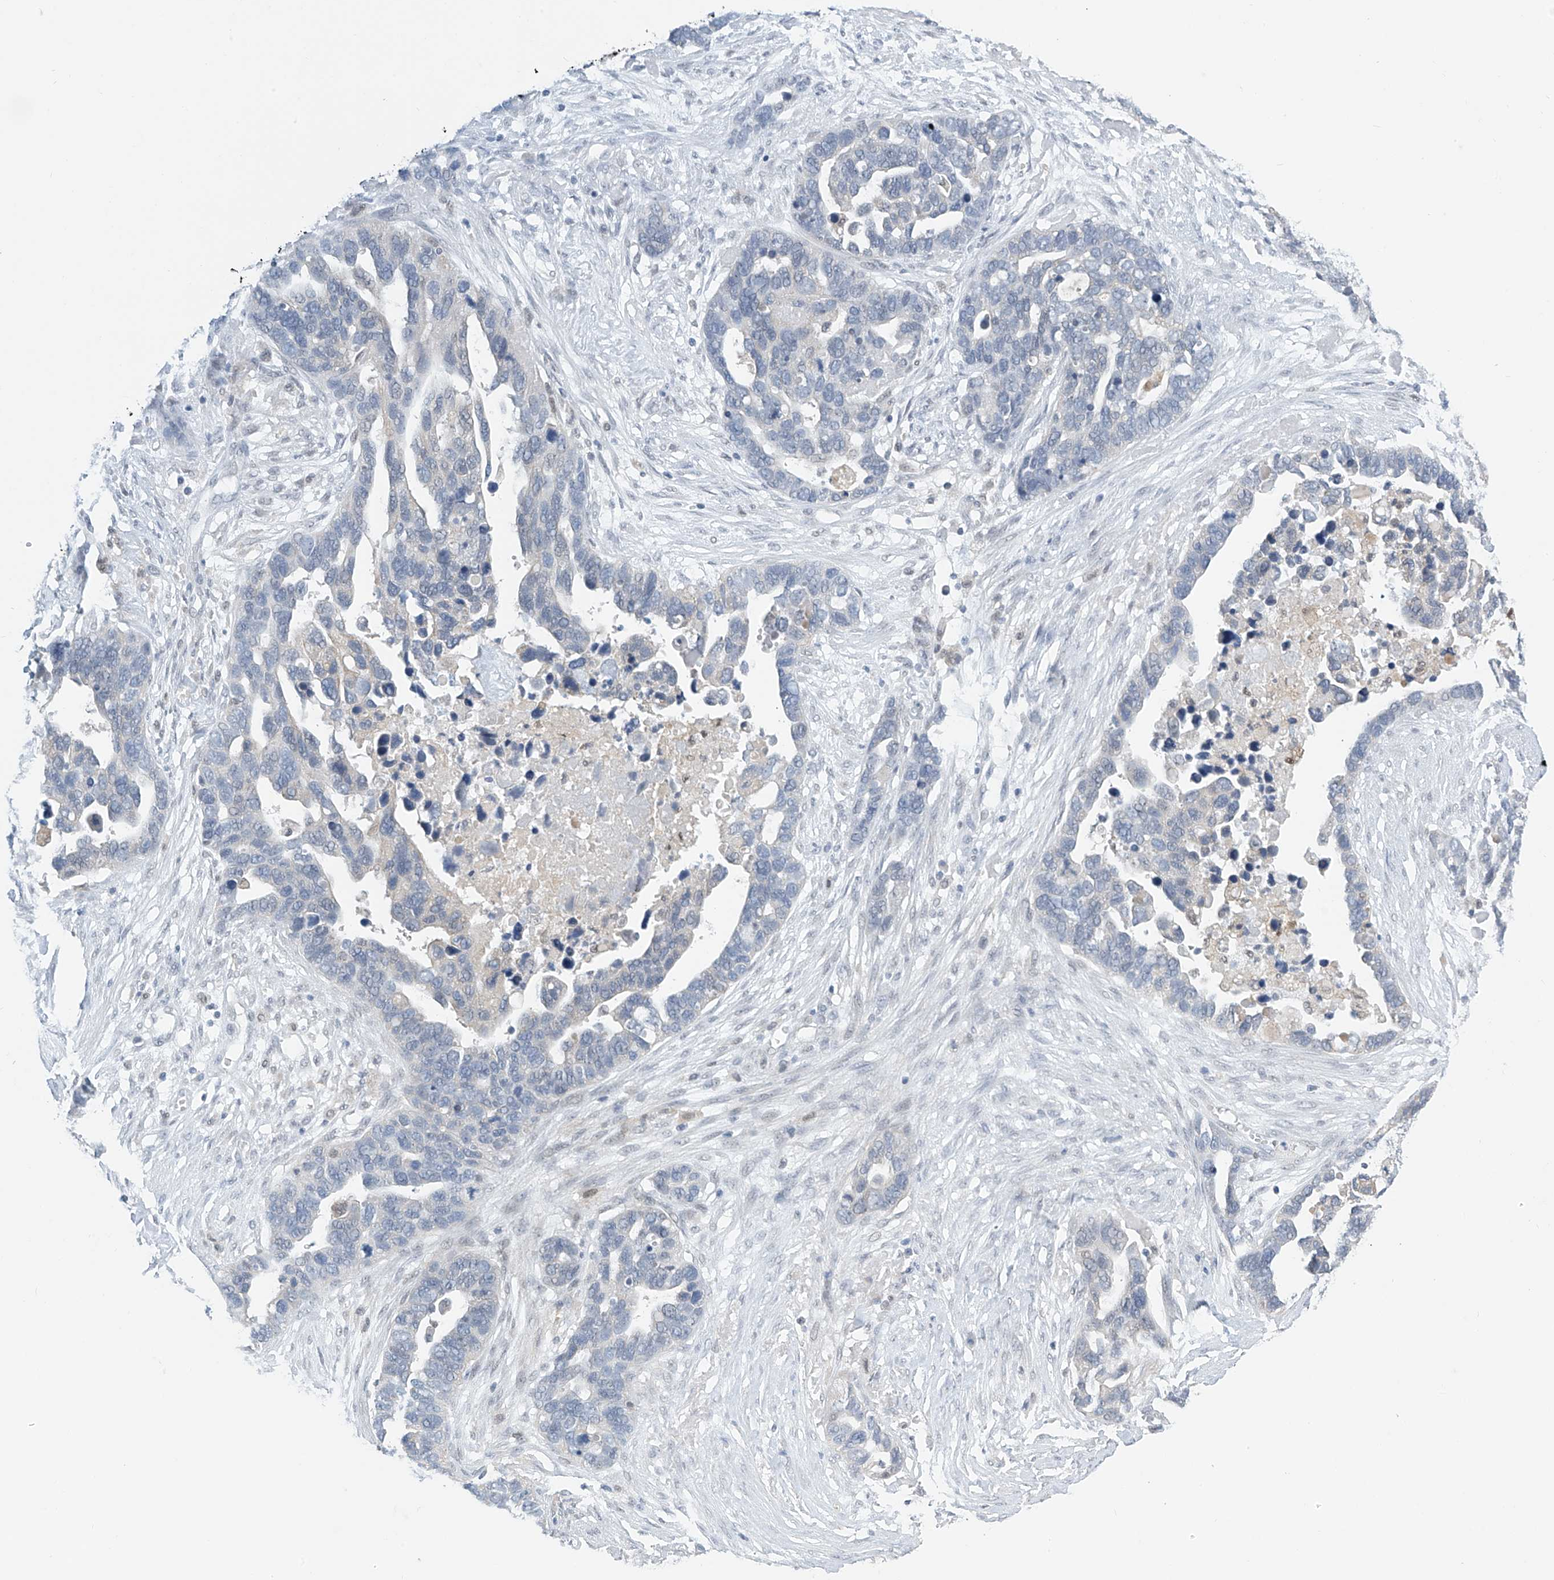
{"staining": {"intensity": "negative", "quantity": "none", "location": "none"}, "tissue": "ovarian cancer", "cell_type": "Tumor cells", "image_type": "cancer", "snomed": [{"axis": "morphology", "description": "Cystadenocarcinoma, serous, NOS"}, {"axis": "topography", "description": "Ovary"}], "caption": "High magnification brightfield microscopy of ovarian serous cystadenocarcinoma stained with DAB (brown) and counterstained with hematoxylin (blue): tumor cells show no significant positivity.", "gene": "APLF", "patient": {"sex": "female", "age": 54}}